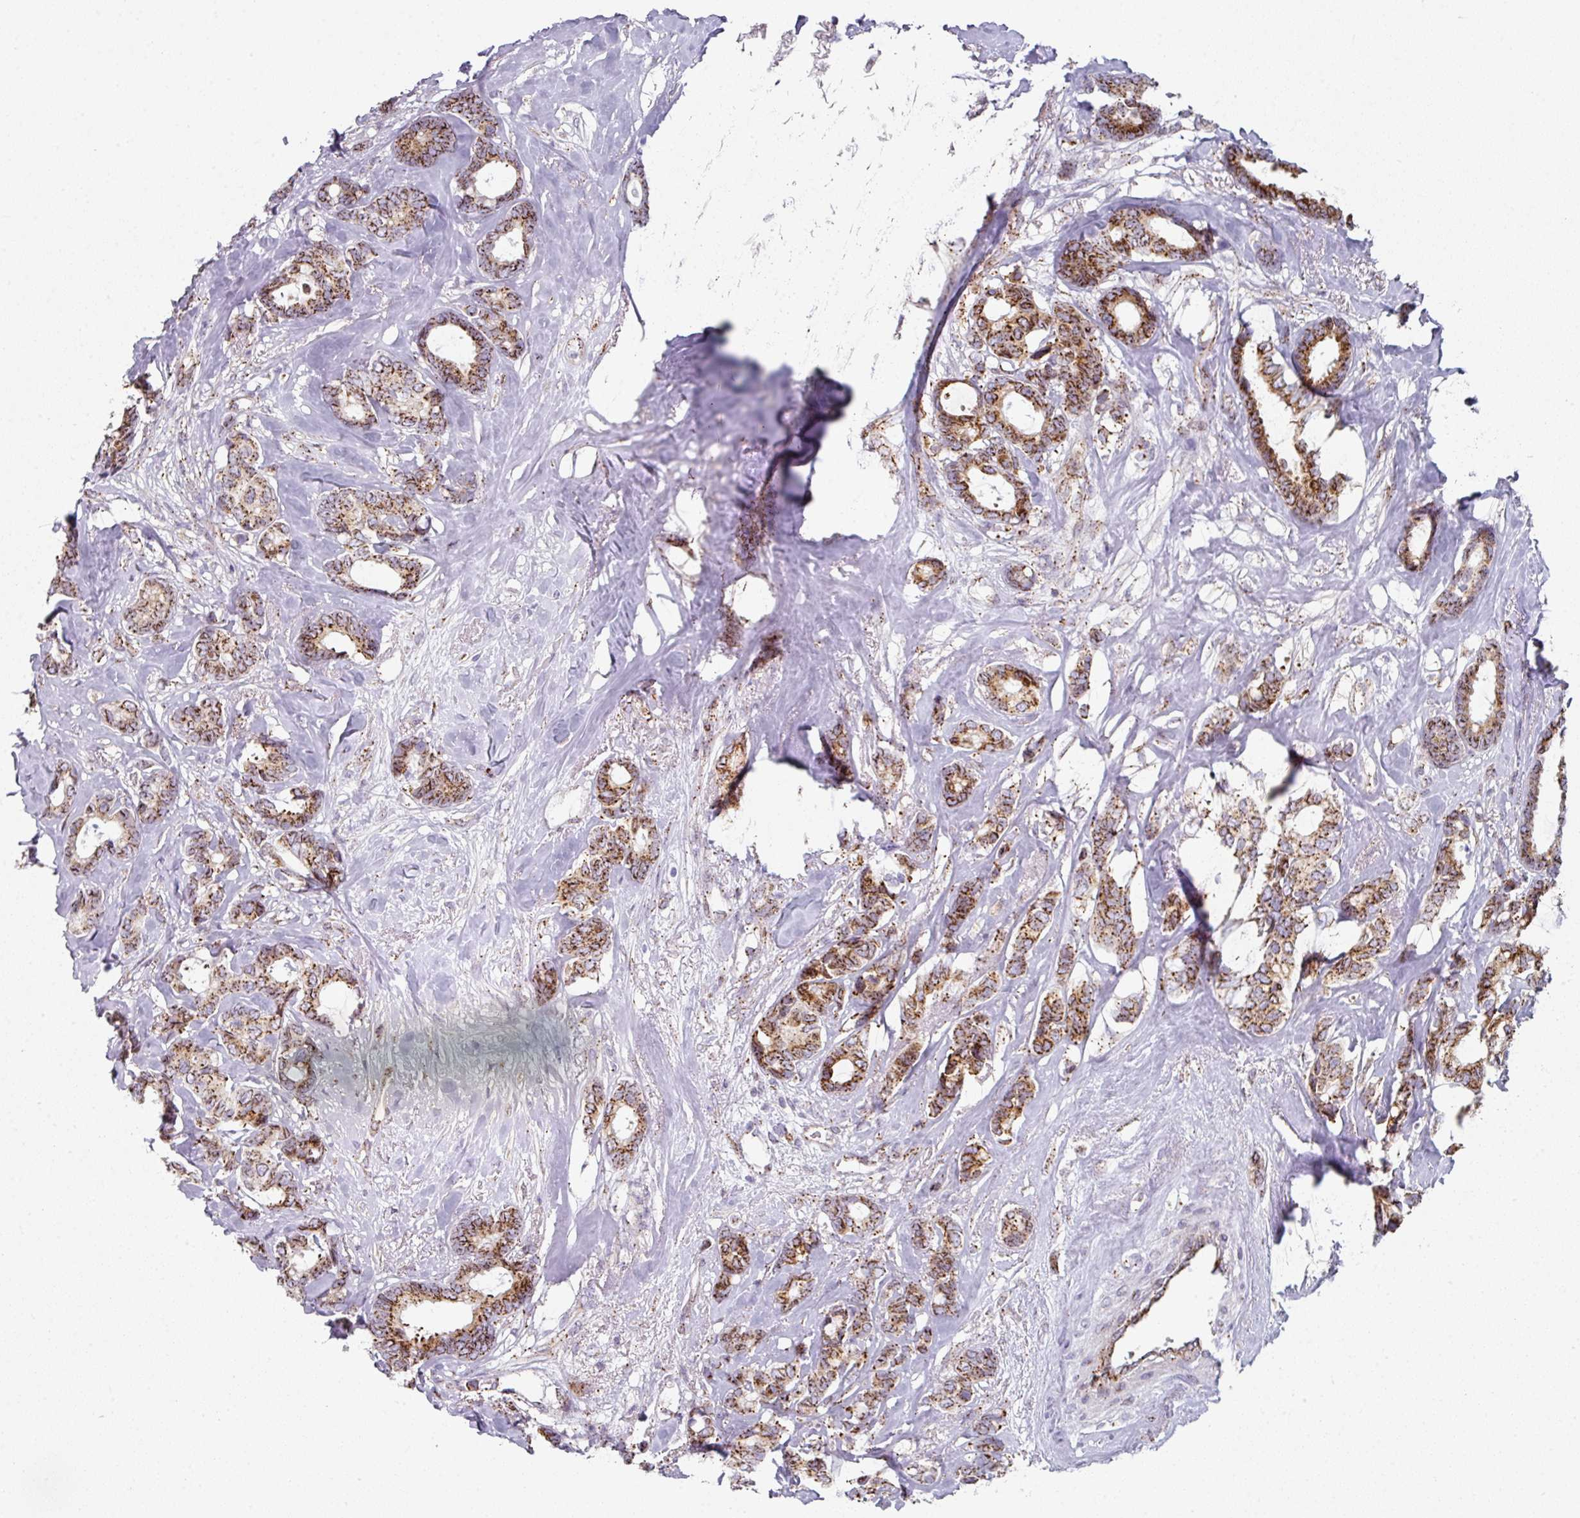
{"staining": {"intensity": "strong", "quantity": ">75%", "location": "cytoplasmic/membranous"}, "tissue": "breast cancer", "cell_type": "Tumor cells", "image_type": "cancer", "snomed": [{"axis": "morphology", "description": "Duct carcinoma"}, {"axis": "topography", "description": "Breast"}], "caption": "IHC (DAB (3,3'-diaminobenzidine)) staining of human breast cancer reveals strong cytoplasmic/membranous protein positivity in about >75% of tumor cells. (Stains: DAB (3,3'-diaminobenzidine) in brown, nuclei in blue, Microscopy: brightfield microscopy at high magnification).", "gene": "CCDC85B", "patient": {"sex": "female", "age": 87}}